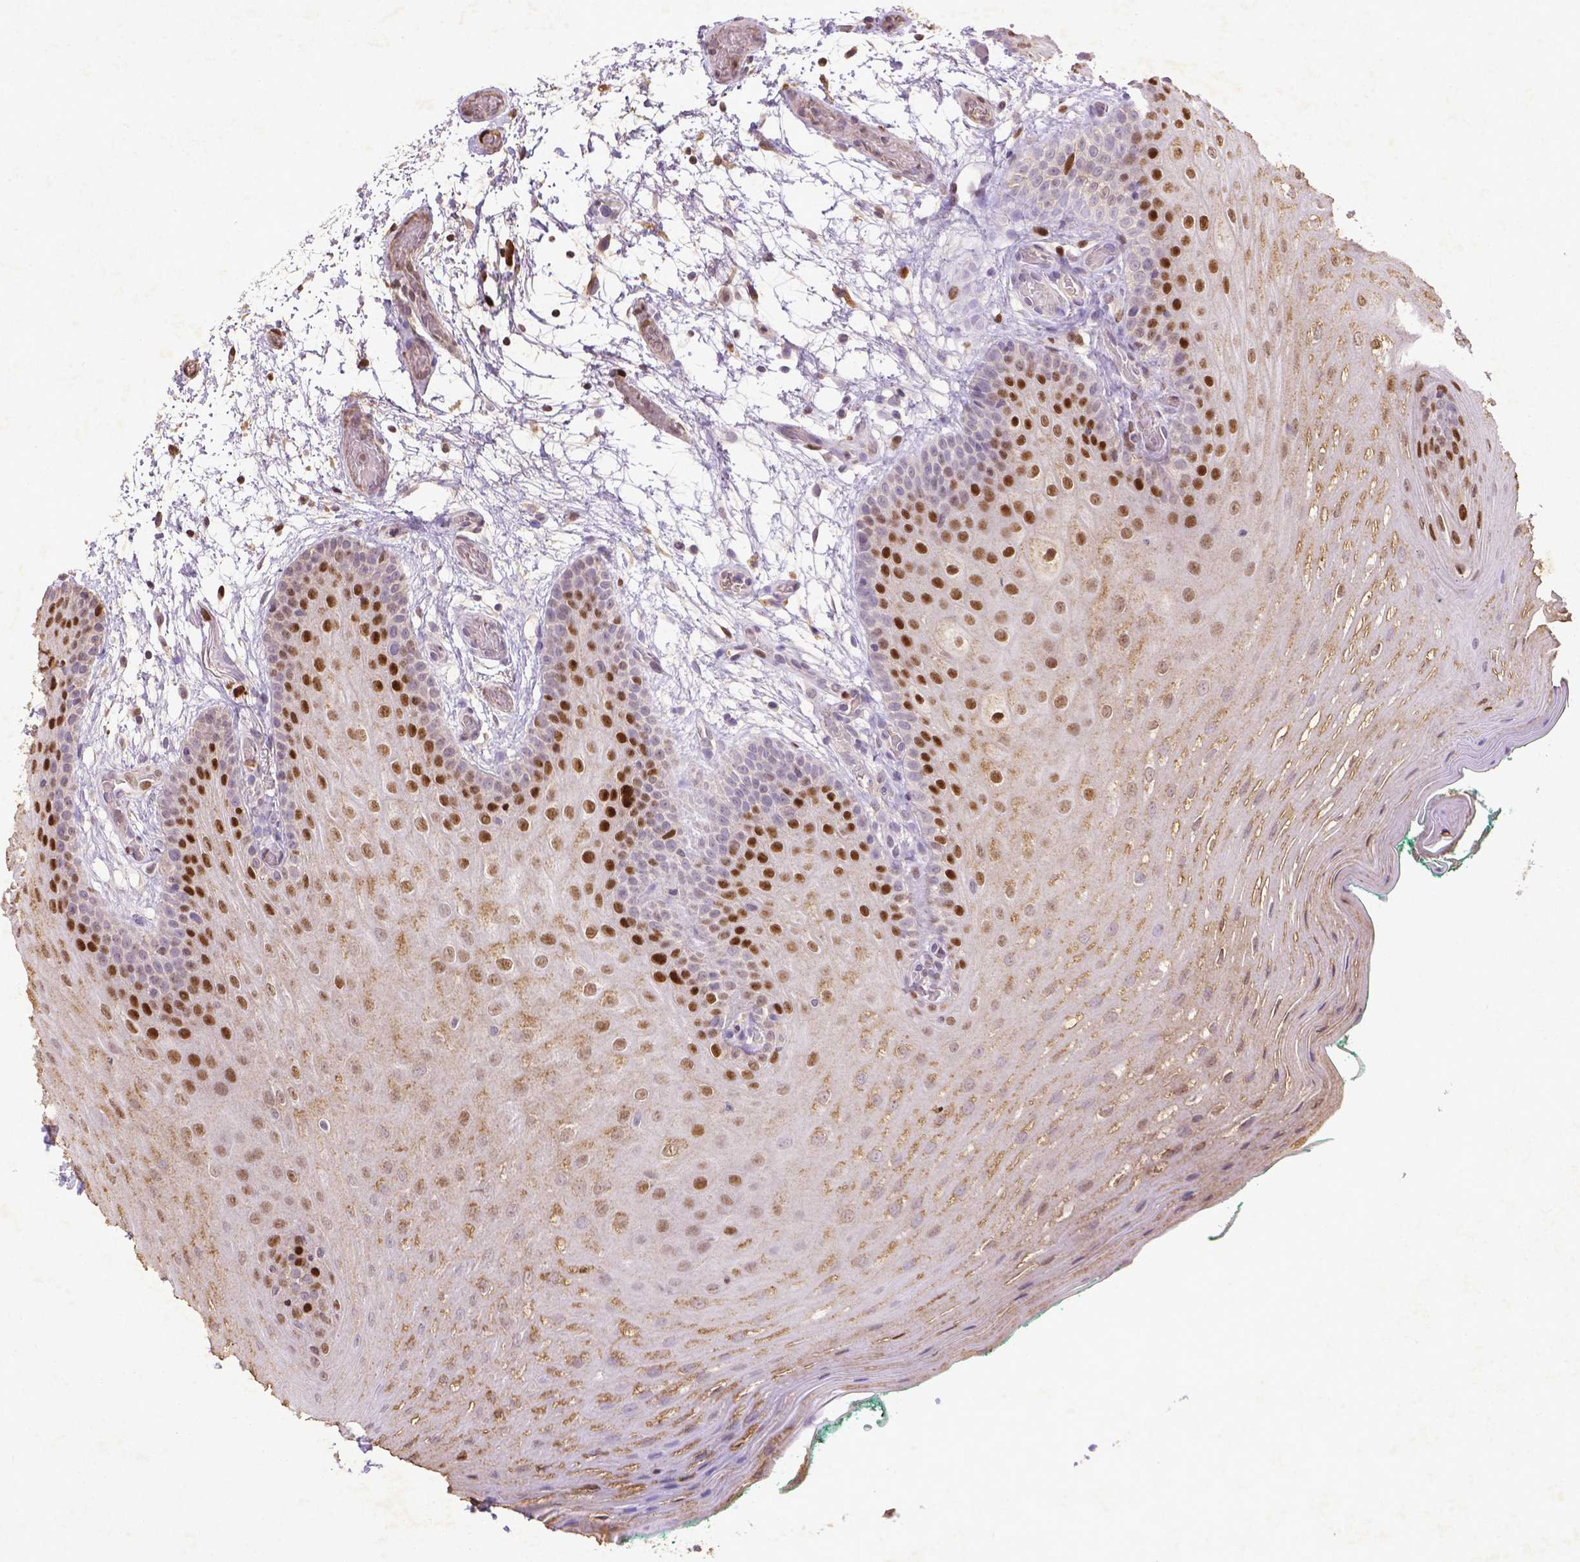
{"staining": {"intensity": "moderate", "quantity": ">75%", "location": "cytoplasmic/membranous,nuclear"}, "tissue": "oral mucosa", "cell_type": "Squamous epithelial cells", "image_type": "normal", "snomed": [{"axis": "morphology", "description": "Normal tissue, NOS"}, {"axis": "morphology", "description": "Squamous cell carcinoma, NOS"}, {"axis": "topography", "description": "Oral tissue"}, {"axis": "topography", "description": "Head-Neck"}], "caption": "A brown stain highlights moderate cytoplasmic/membranous,nuclear staining of a protein in squamous epithelial cells of normal human oral mucosa.", "gene": "CDKN1A", "patient": {"sex": "male", "age": 78}}